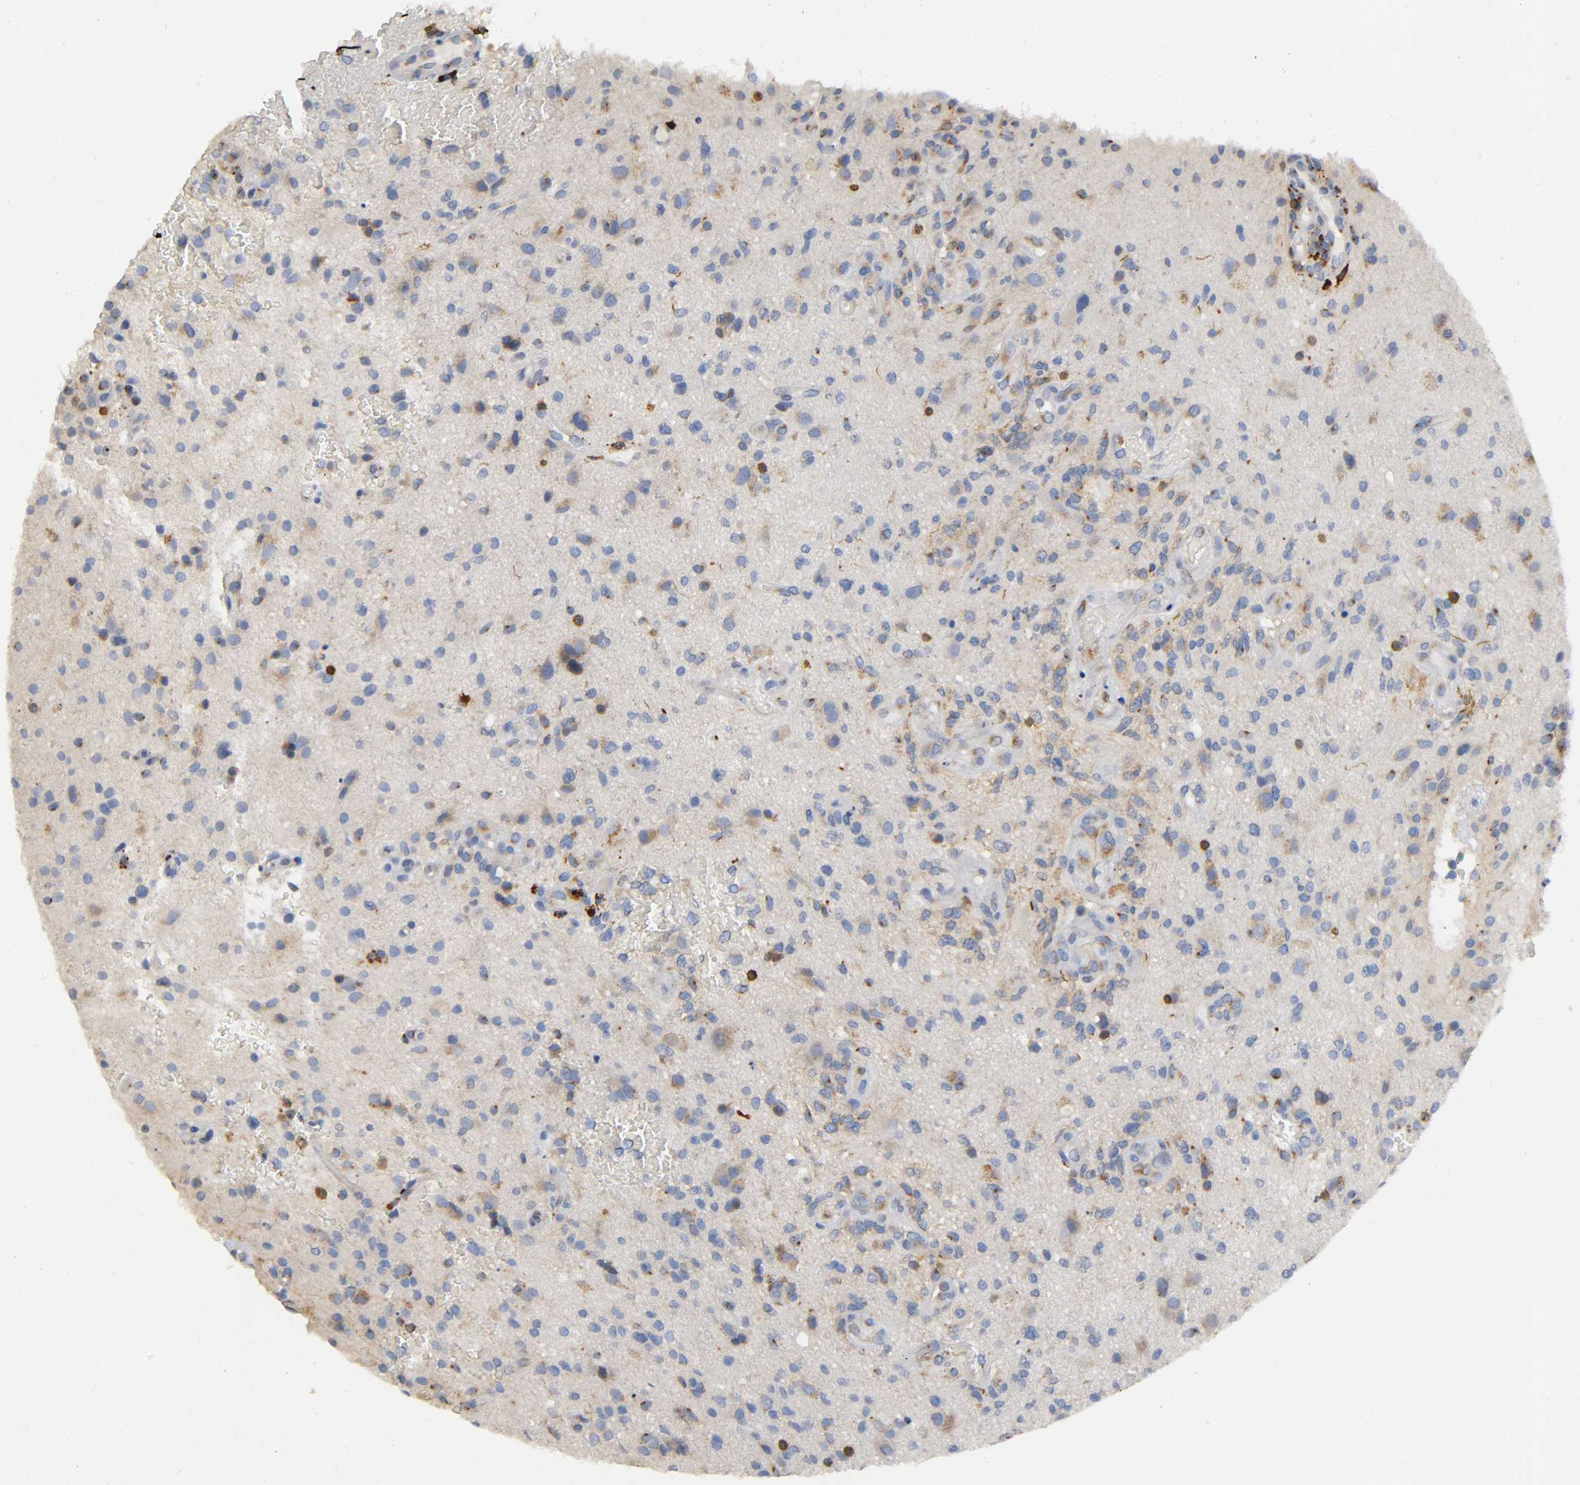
{"staining": {"intensity": "weak", "quantity": "25%-75%", "location": "cytoplasmic/membranous"}, "tissue": "glioma", "cell_type": "Tumor cells", "image_type": "cancer", "snomed": [{"axis": "morphology", "description": "Normal tissue, NOS"}, {"axis": "morphology", "description": "Glioma, malignant, High grade"}, {"axis": "topography", "description": "Cerebral cortex"}], "caption": "An immunohistochemistry micrograph of tumor tissue is shown. Protein staining in brown labels weak cytoplasmic/membranous positivity in malignant high-grade glioma within tumor cells. Using DAB (brown) and hematoxylin (blue) stains, captured at high magnification using brightfield microscopy.", "gene": "CAPN10", "patient": {"sex": "male", "age": 75}}